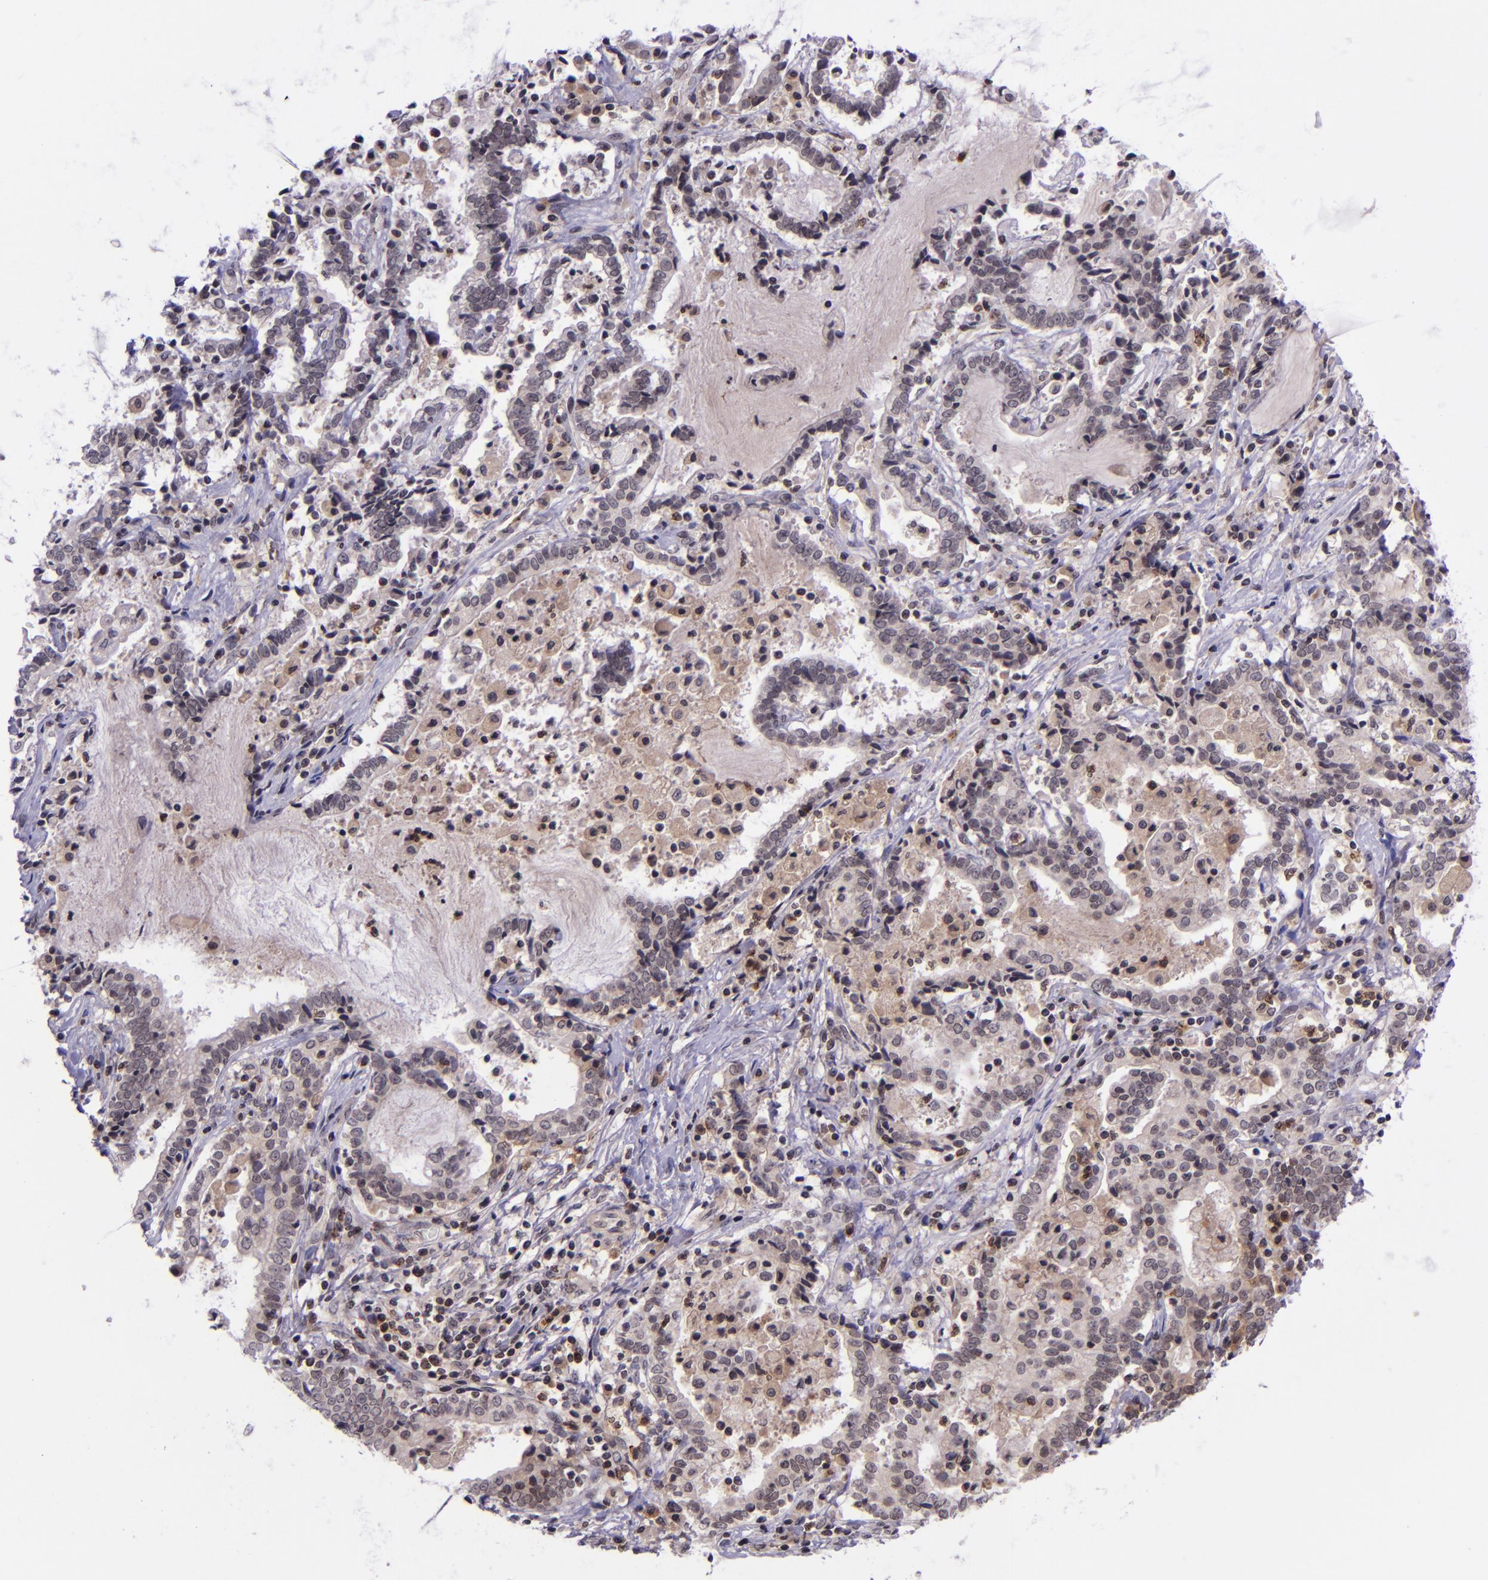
{"staining": {"intensity": "weak", "quantity": "25%-75%", "location": "cytoplasmic/membranous"}, "tissue": "liver cancer", "cell_type": "Tumor cells", "image_type": "cancer", "snomed": [{"axis": "morphology", "description": "Cholangiocarcinoma"}, {"axis": "topography", "description": "Liver"}], "caption": "Brown immunohistochemical staining in liver cancer exhibits weak cytoplasmic/membranous expression in approximately 25%-75% of tumor cells.", "gene": "SELL", "patient": {"sex": "male", "age": 57}}